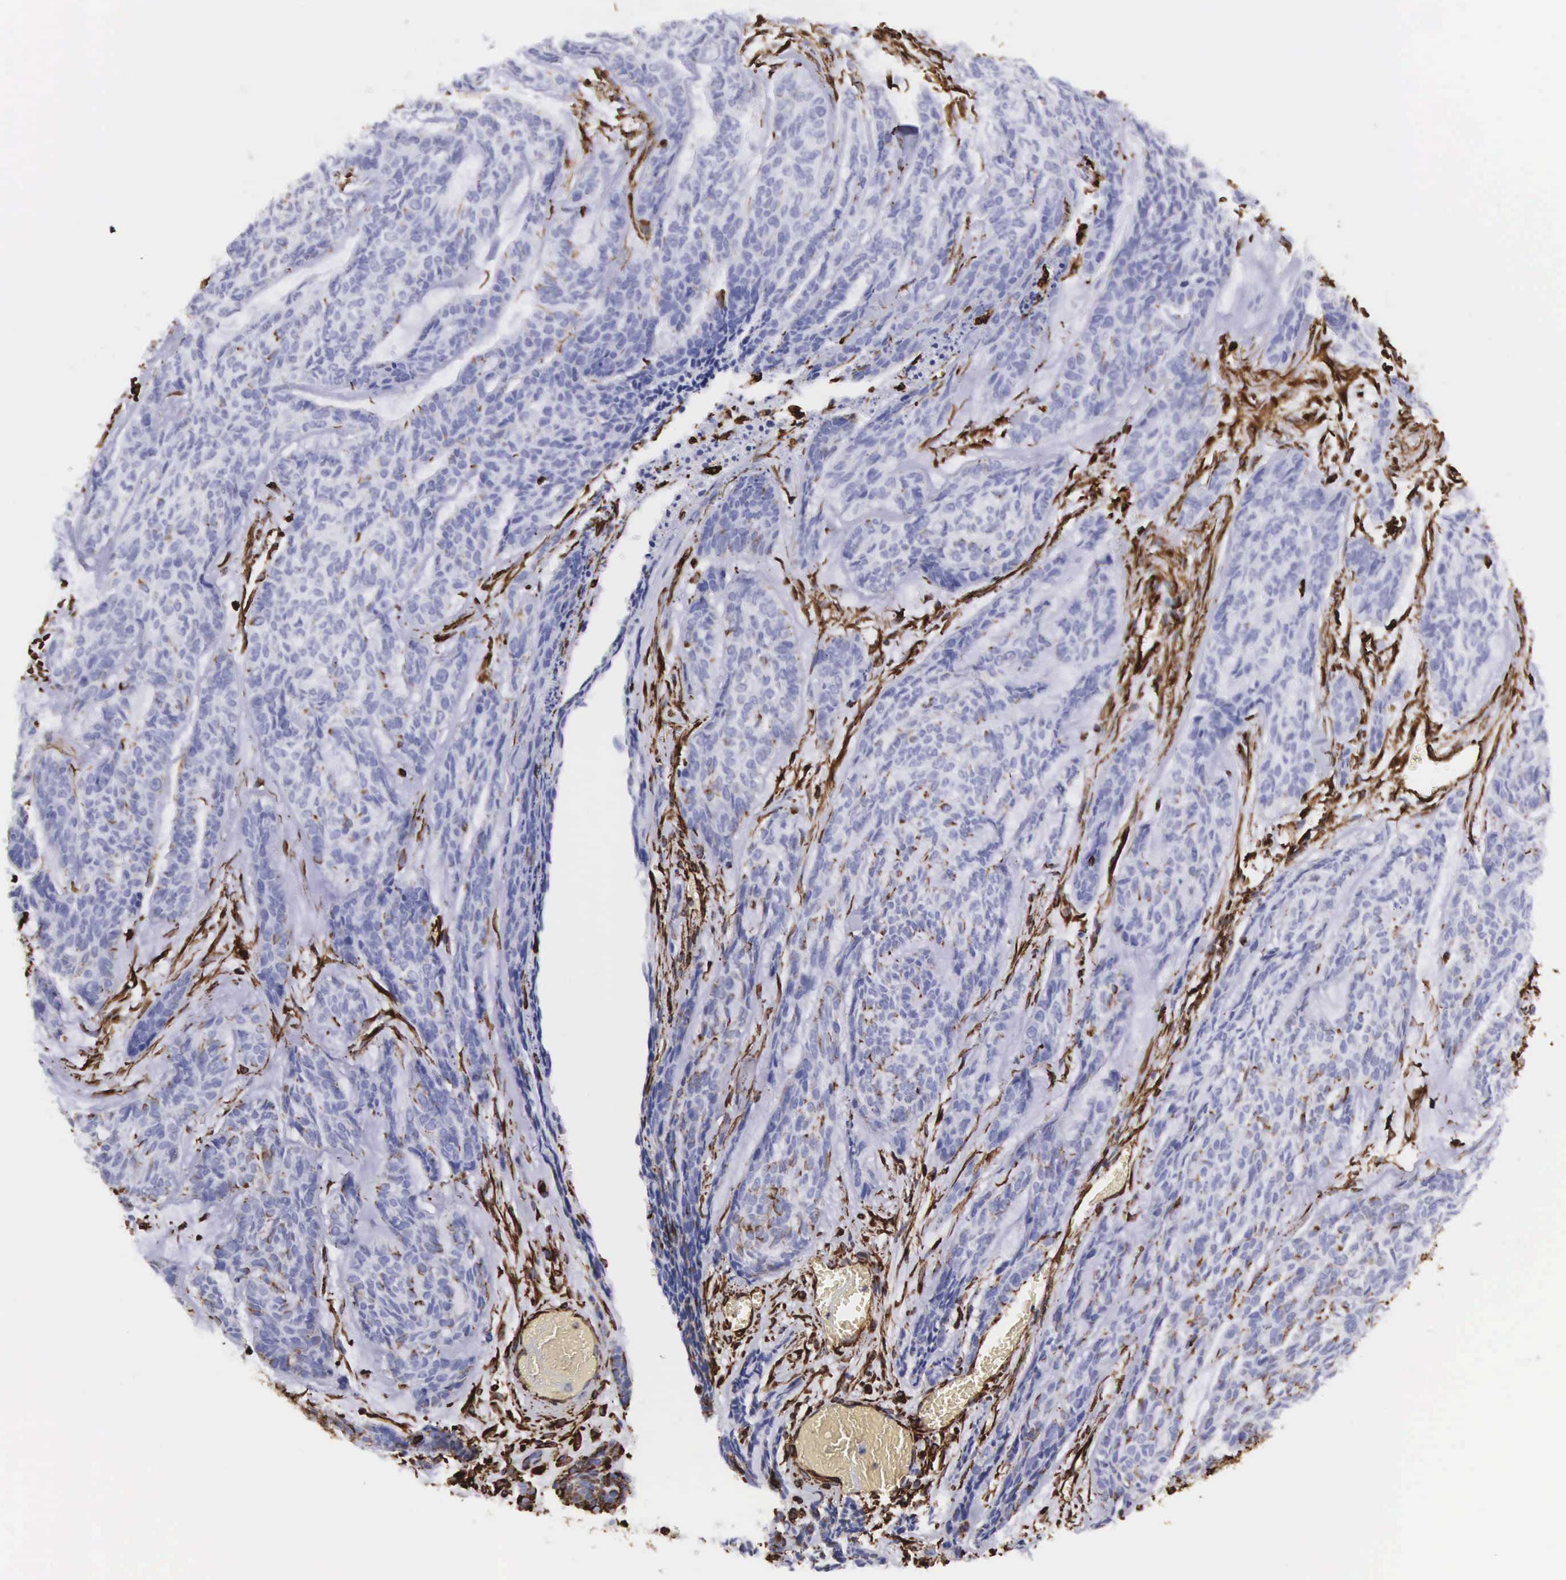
{"staining": {"intensity": "negative", "quantity": "none", "location": "none"}, "tissue": "skin cancer", "cell_type": "Tumor cells", "image_type": "cancer", "snomed": [{"axis": "morphology", "description": "Normal tissue, NOS"}, {"axis": "morphology", "description": "Basal cell carcinoma"}, {"axis": "topography", "description": "Skin"}], "caption": "There is no significant staining in tumor cells of basal cell carcinoma (skin).", "gene": "VIM", "patient": {"sex": "female", "age": 65}}